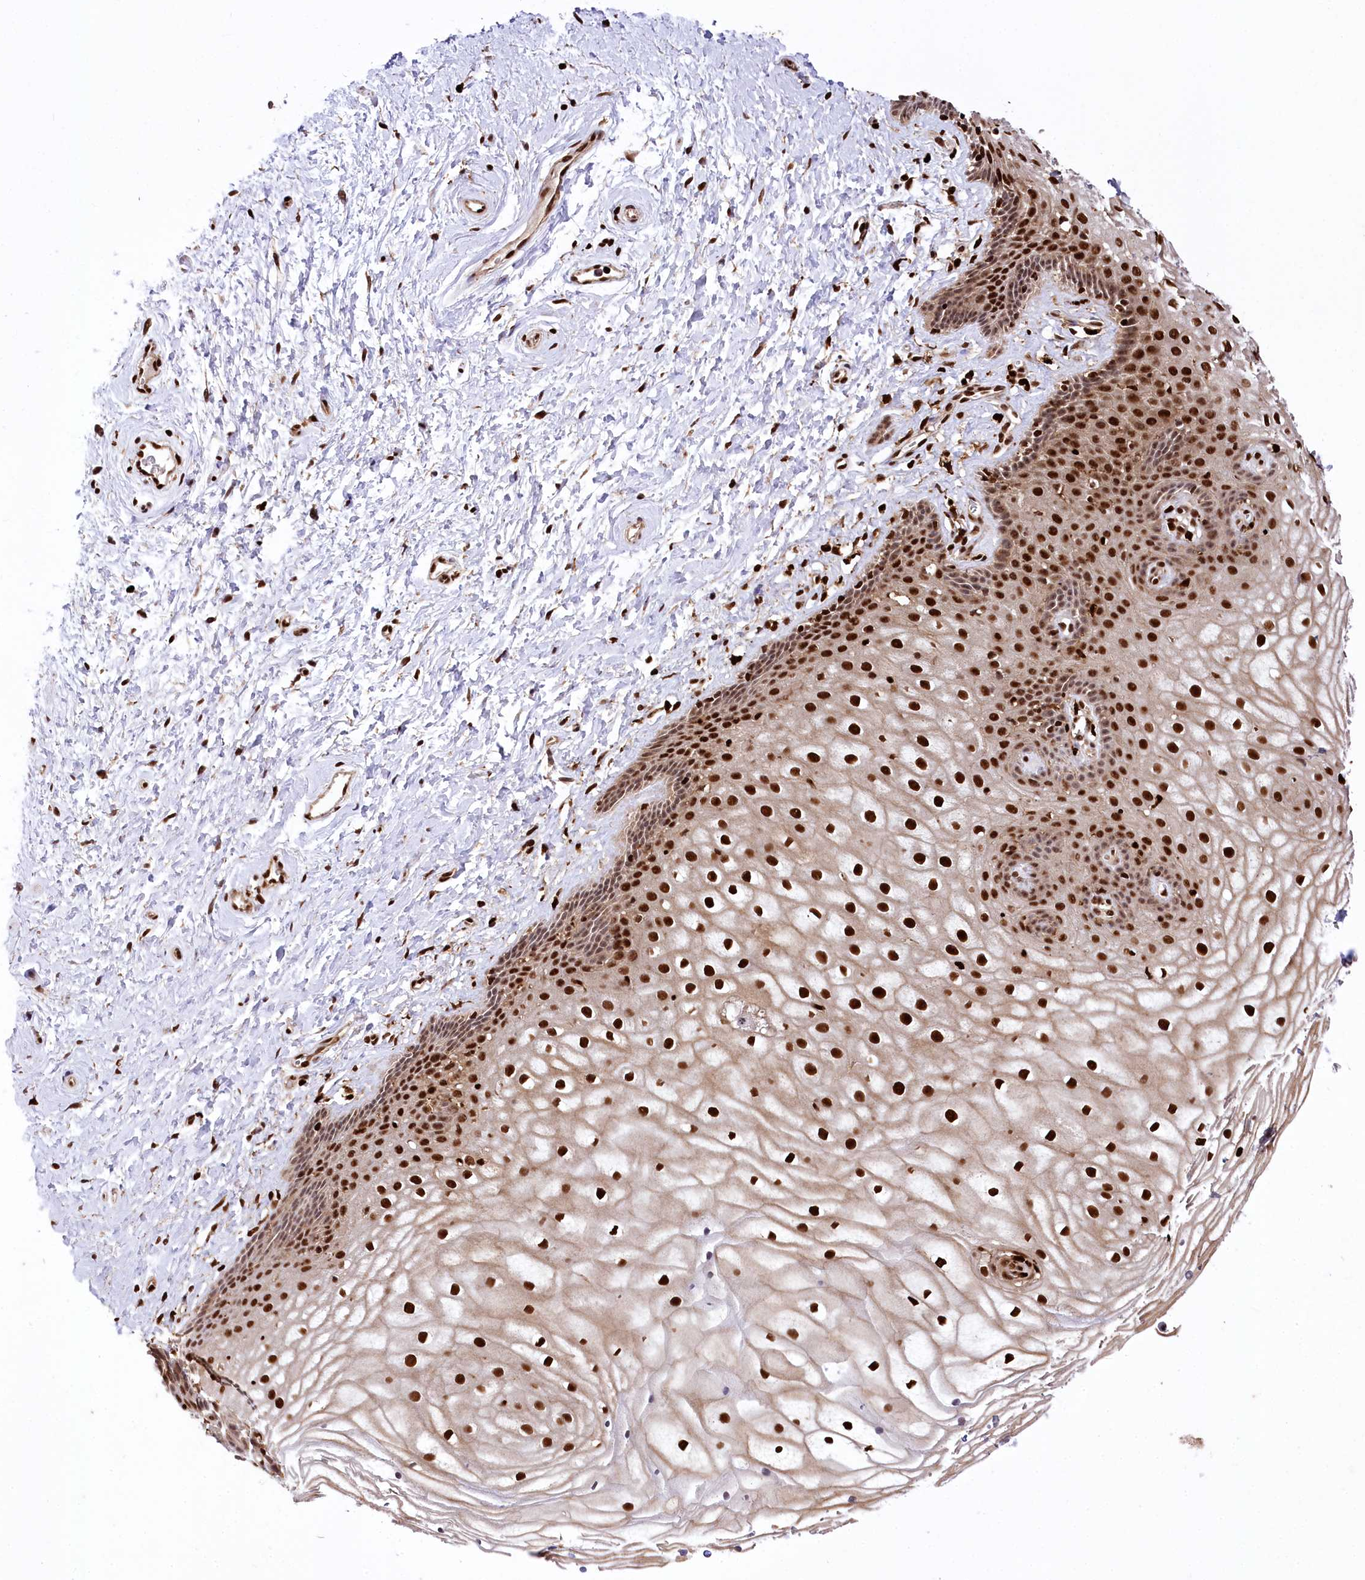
{"staining": {"intensity": "strong", "quantity": ">75%", "location": "cytoplasmic/membranous,nuclear"}, "tissue": "vagina", "cell_type": "Squamous epithelial cells", "image_type": "normal", "snomed": [{"axis": "morphology", "description": "Normal tissue, NOS"}, {"axis": "topography", "description": "Vagina"}, {"axis": "topography", "description": "Cervix"}], "caption": "Immunohistochemical staining of normal human vagina demonstrates strong cytoplasmic/membranous,nuclear protein positivity in approximately >75% of squamous epithelial cells.", "gene": "FIGN", "patient": {"sex": "female", "age": 40}}